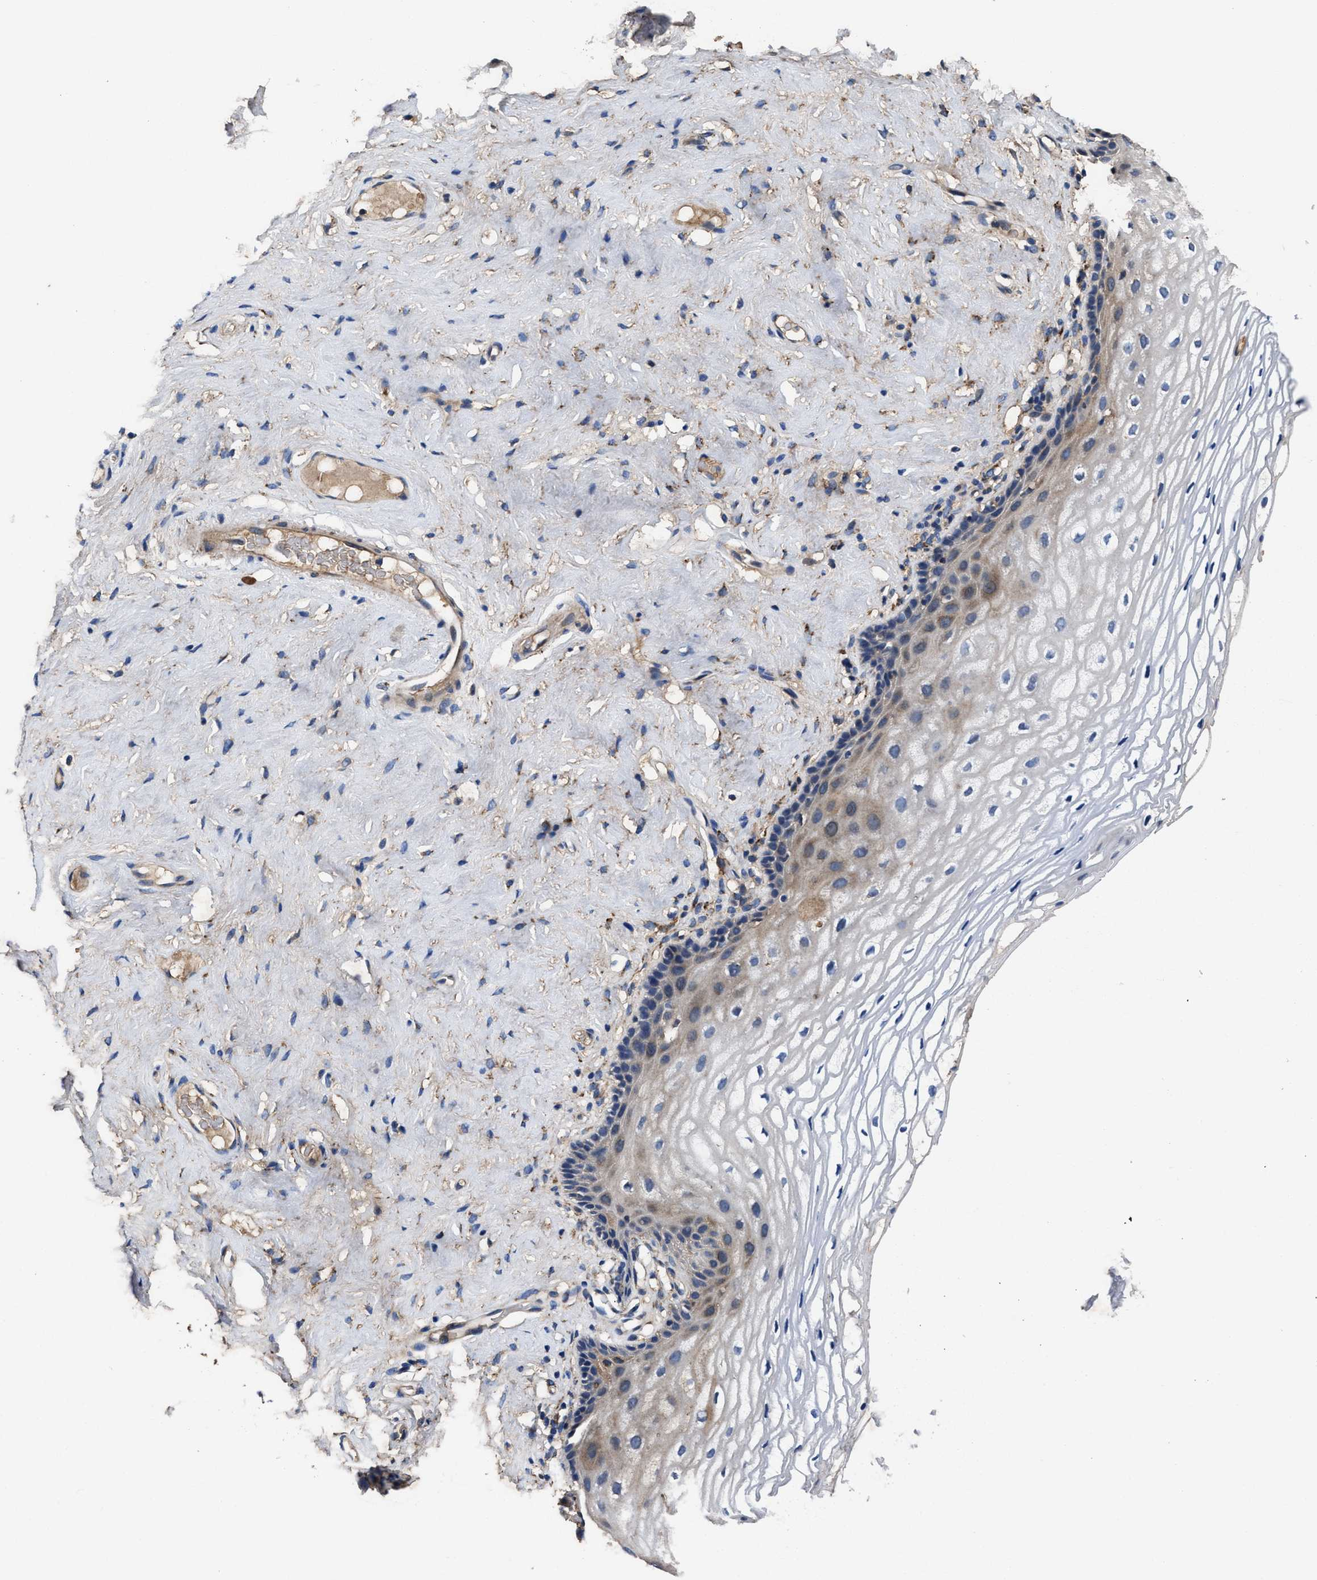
{"staining": {"intensity": "weak", "quantity": "<25%", "location": "cytoplasmic/membranous"}, "tissue": "vagina", "cell_type": "Squamous epithelial cells", "image_type": "normal", "snomed": [{"axis": "morphology", "description": "Normal tissue, NOS"}, {"axis": "morphology", "description": "Adenocarcinoma, NOS"}, {"axis": "topography", "description": "Rectum"}, {"axis": "topography", "description": "Vagina"}], "caption": "DAB (3,3'-diaminobenzidine) immunohistochemical staining of normal vagina exhibits no significant expression in squamous epithelial cells. The staining was performed using DAB to visualize the protein expression in brown, while the nuclei were stained in blue with hematoxylin (Magnification: 20x).", "gene": "IDNK", "patient": {"sex": "female", "age": 71}}